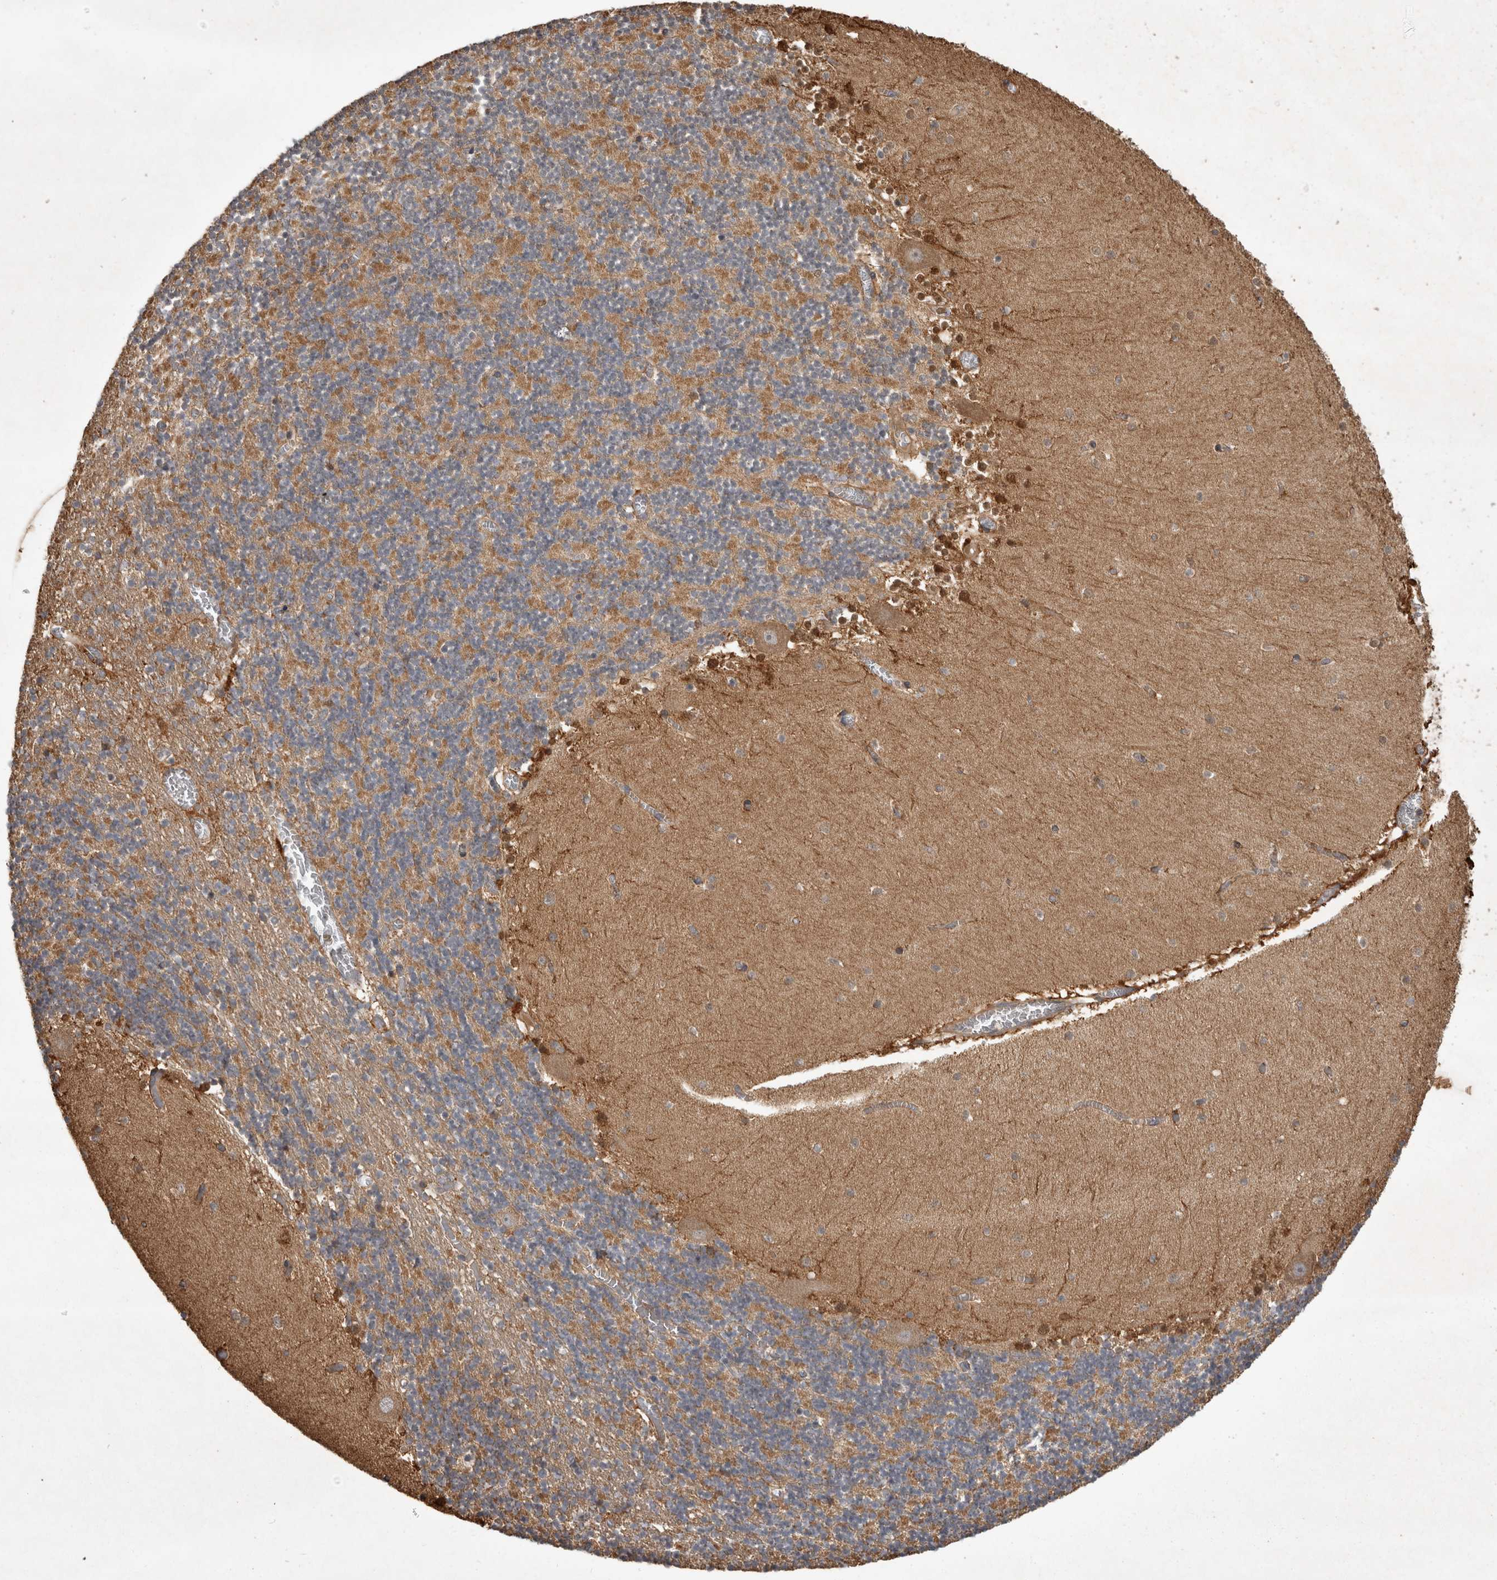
{"staining": {"intensity": "moderate", "quantity": "25%-75%", "location": "cytoplasmic/membranous"}, "tissue": "cerebellum", "cell_type": "Cells in granular layer", "image_type": "normal", "snomed": [{"axis": "morphology", "description": "Normal tissue, NOS"}, {"axis": "topography", "description": "Cerebellum"}], "caption": "Protein positivity by immunohistochemistry (IHC) demonstrates moderate cytoplasmic/membranous staining in approximately 25%-75% of cells in granular layer in benign cerebellum.", "gene": "TRMT61B", "patient": {"sex": "female", "age": 28}}